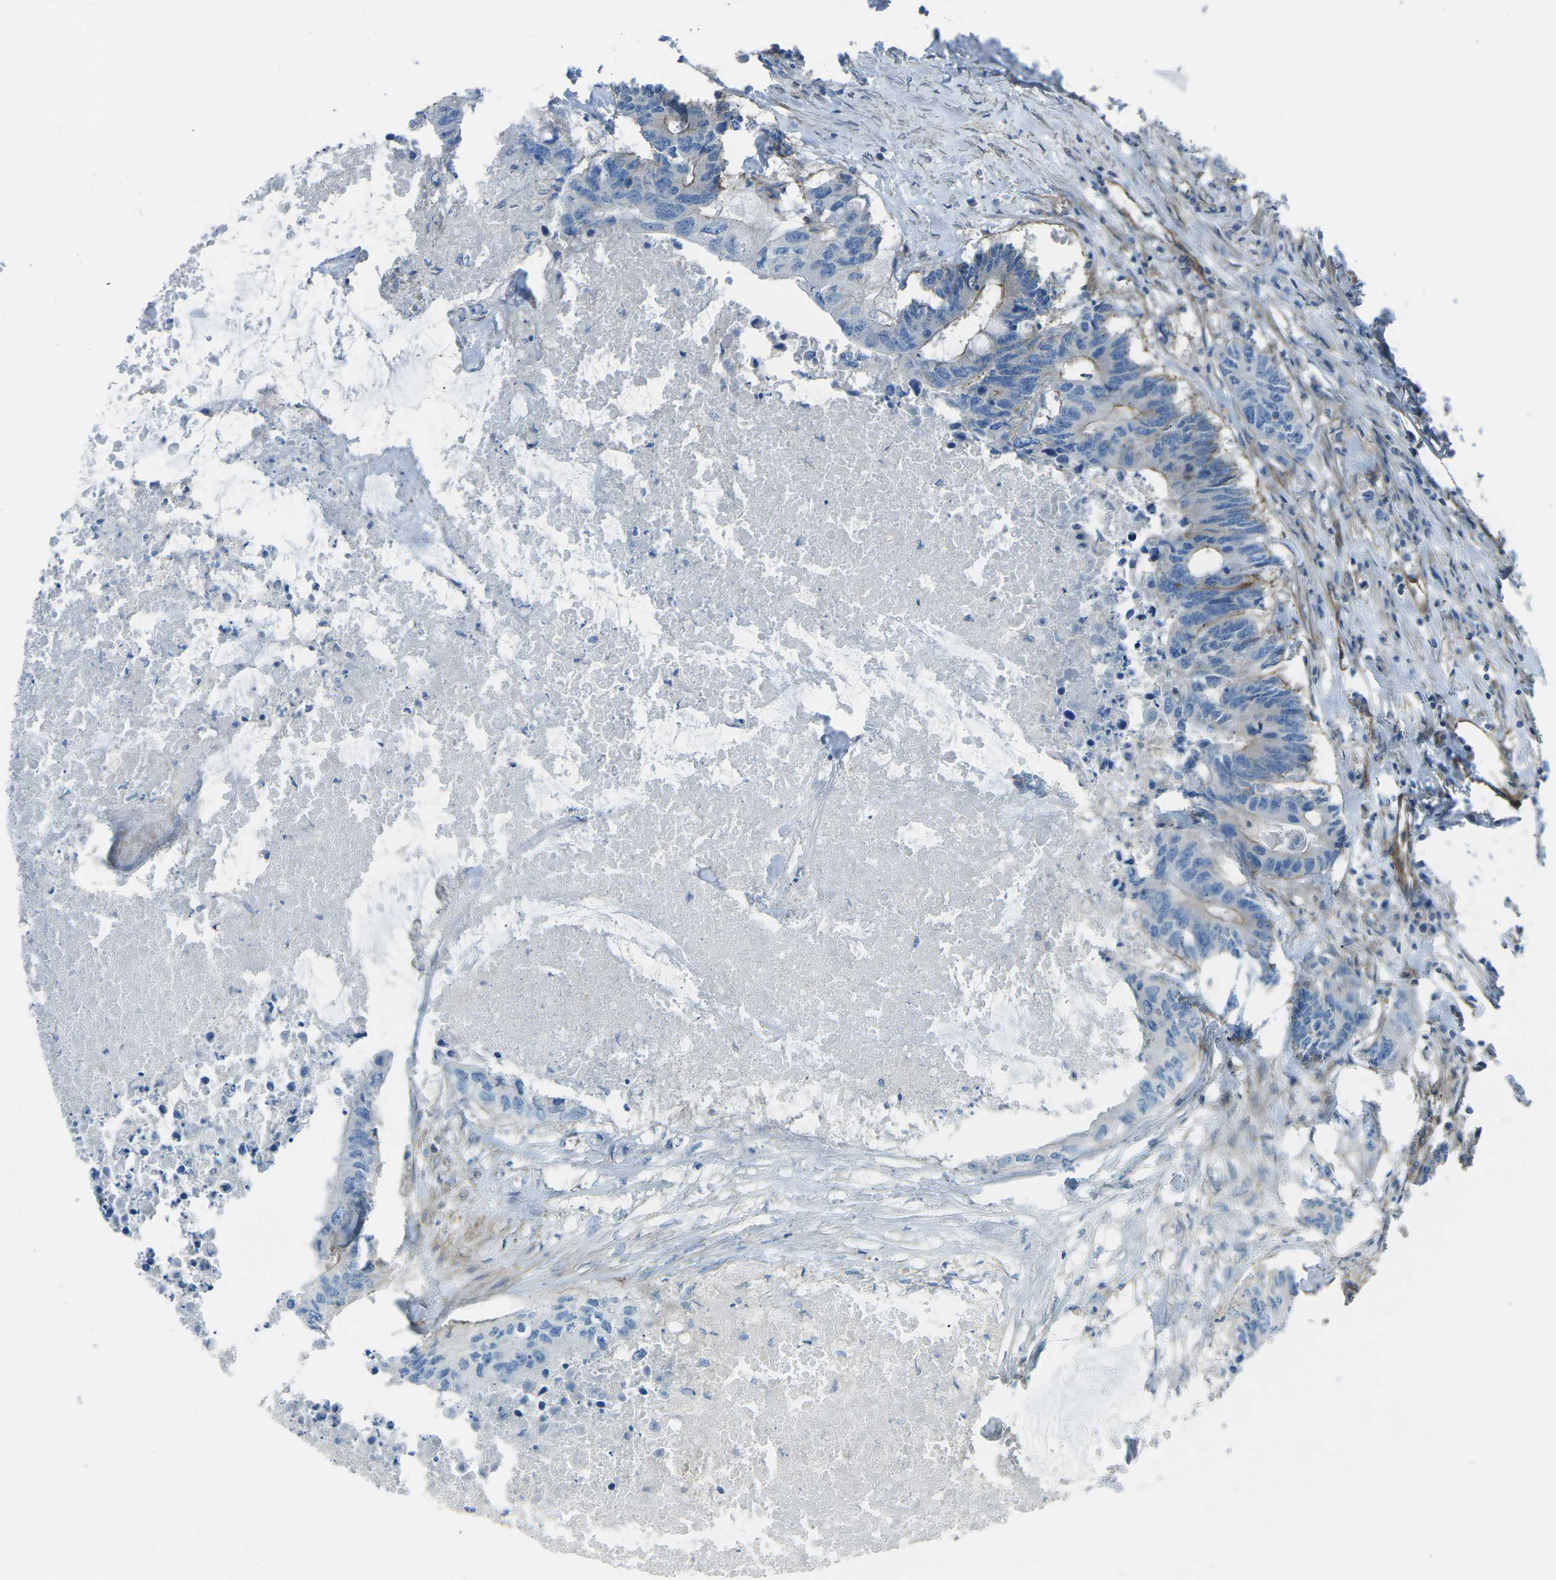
{"staining": {"intensity": "negative", "quantity": "none", "location": "none"}, "tissue": "colorectal cancer", "cell_type": "Tumor cells", "image_type": "cancer", "snomed": [{"axis": "morphology", "description": "Adenocarcinoma, NOS"}, {"axis": "topography", "description": "Colon"}], "caption": "This is a photomicrograph of immunohistochemistry (IHC) staining of colorectal cancer, which shows no positivity in tumor cells.", "gene": "UTRN", "patient": {"sex": "male", "age": 71}}